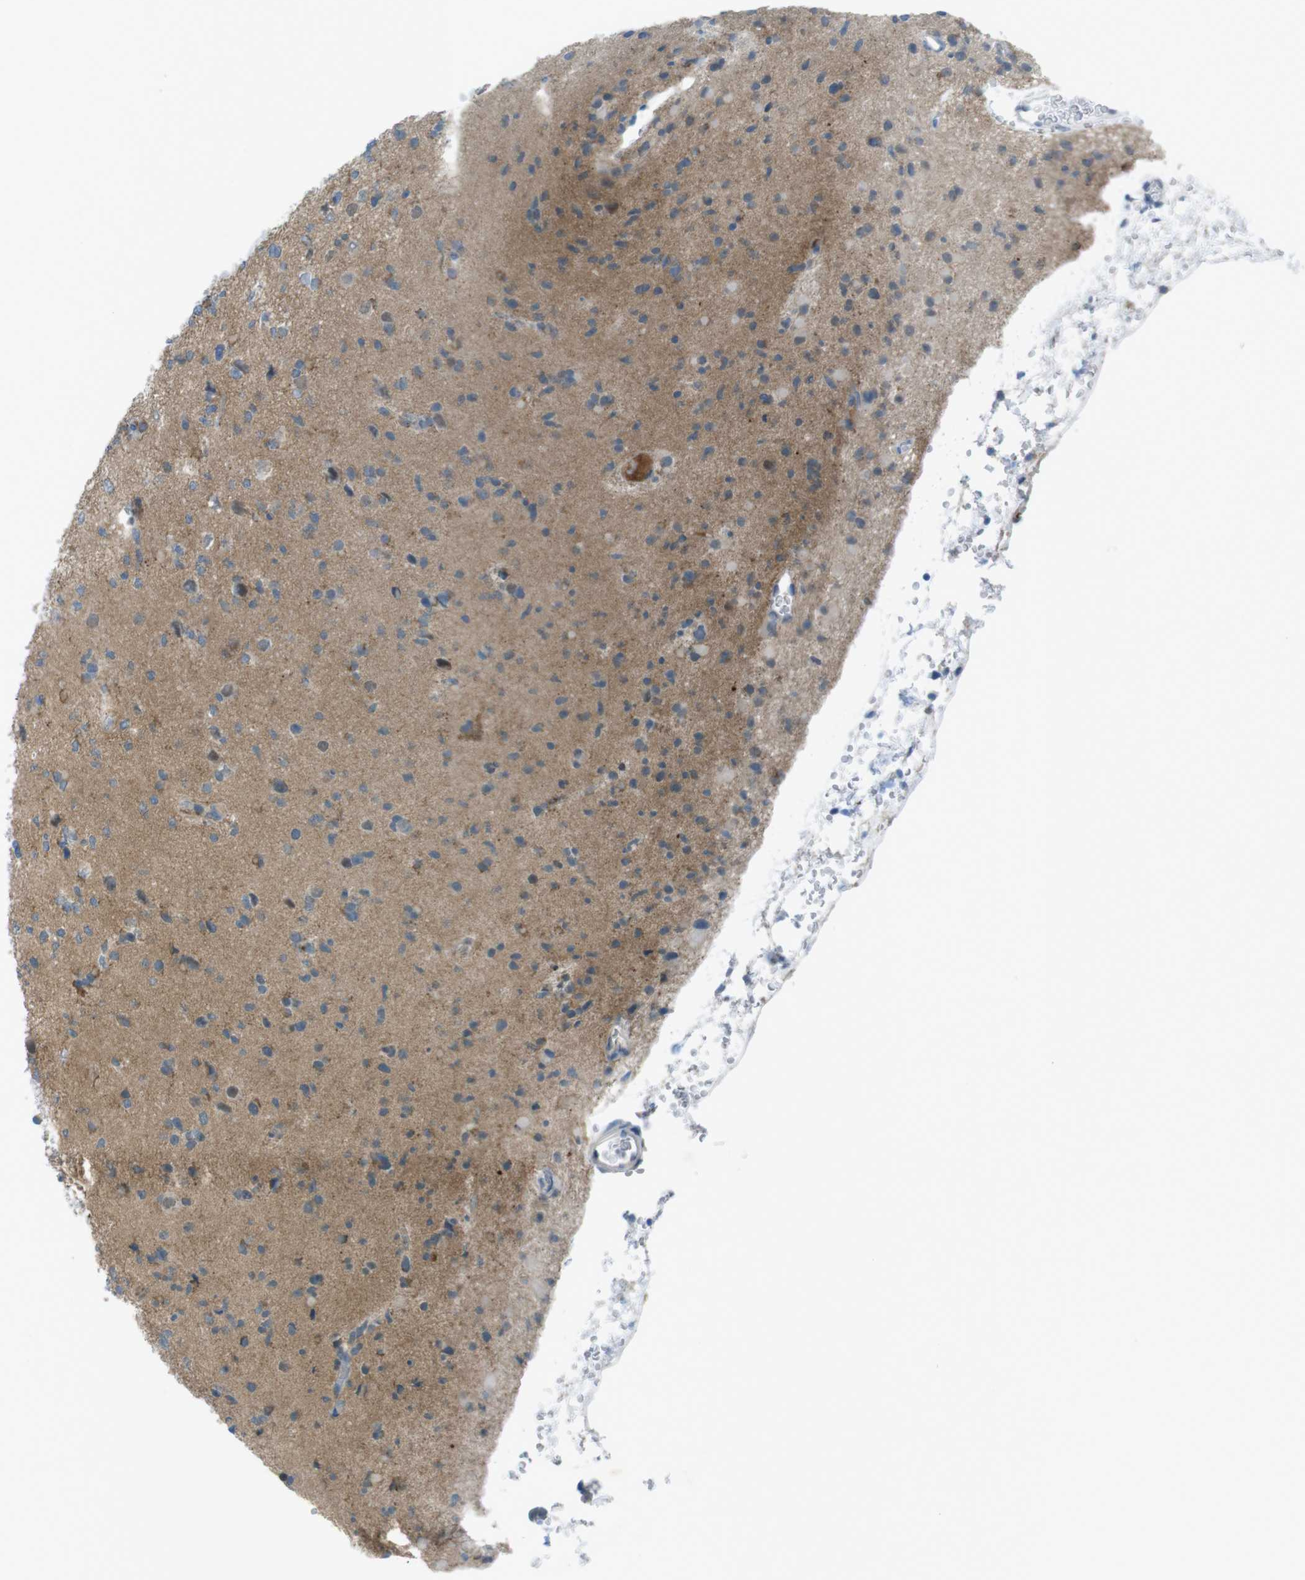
{"staining": {"intensity": "moderate", "quantity": "<25%", "location": "cytoplasmic/membranous"}, "tissue": "glioma", "cell_type": "Tumor cells", "image_type": "cancer", "snomed": [{"axis": "morphology", "description": "Glioma, malignant, Low grade"}, {"axis": "topography", "description": "Brain"}], "caption": "Tumor cells exhibit low levels of moderate cytoplasmic/membranous expression in about <25% of cells in malignant low-grade glioma.", "gene": "ZDHHC20", "patient": {"sex": "female", "age": 22}}